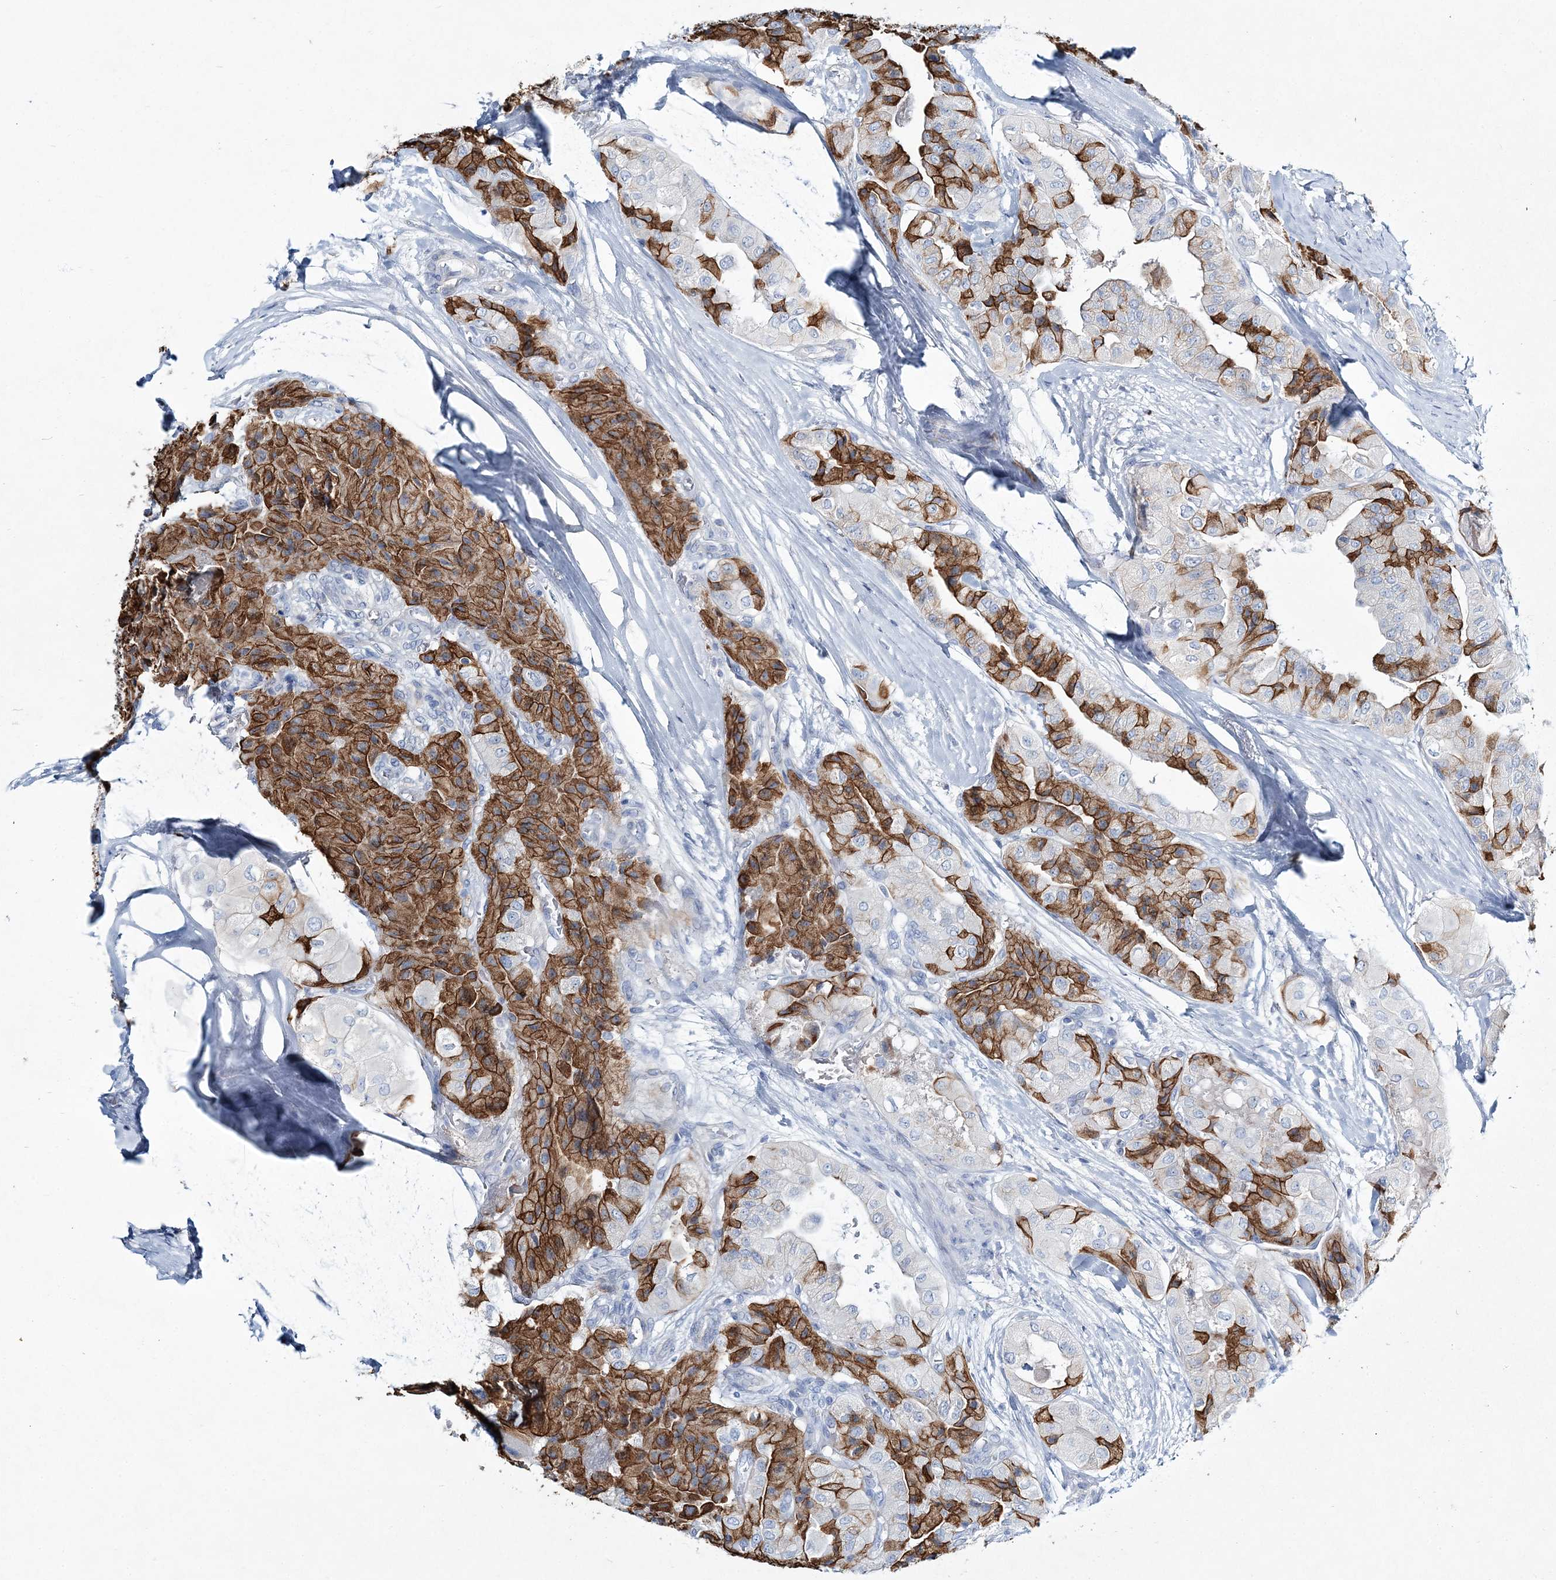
{"staining": {"intensity": "strong", "quantity": "25%-75%", "location": "cytoplasmic/membranous"}, "tissue": "thyroid cancer", "cell_type": "Tumor cells", "image_type": "cancer", "snomed": [{"axis": "morphology", "description": "Papillary adenocarcinoma, NOS"}, {"axis": "topography", "description": "Thyroid gland"}], "caption": "Strong cytoplasmic/membranous expression for a protein is seen in about 25%-75% of tumor cells of thyroid cancer (papillary adenocarcinoma) using immunohistochemistry.", "gene": "ADGRL1", "patient": {"sex": "female", "age": 59}}